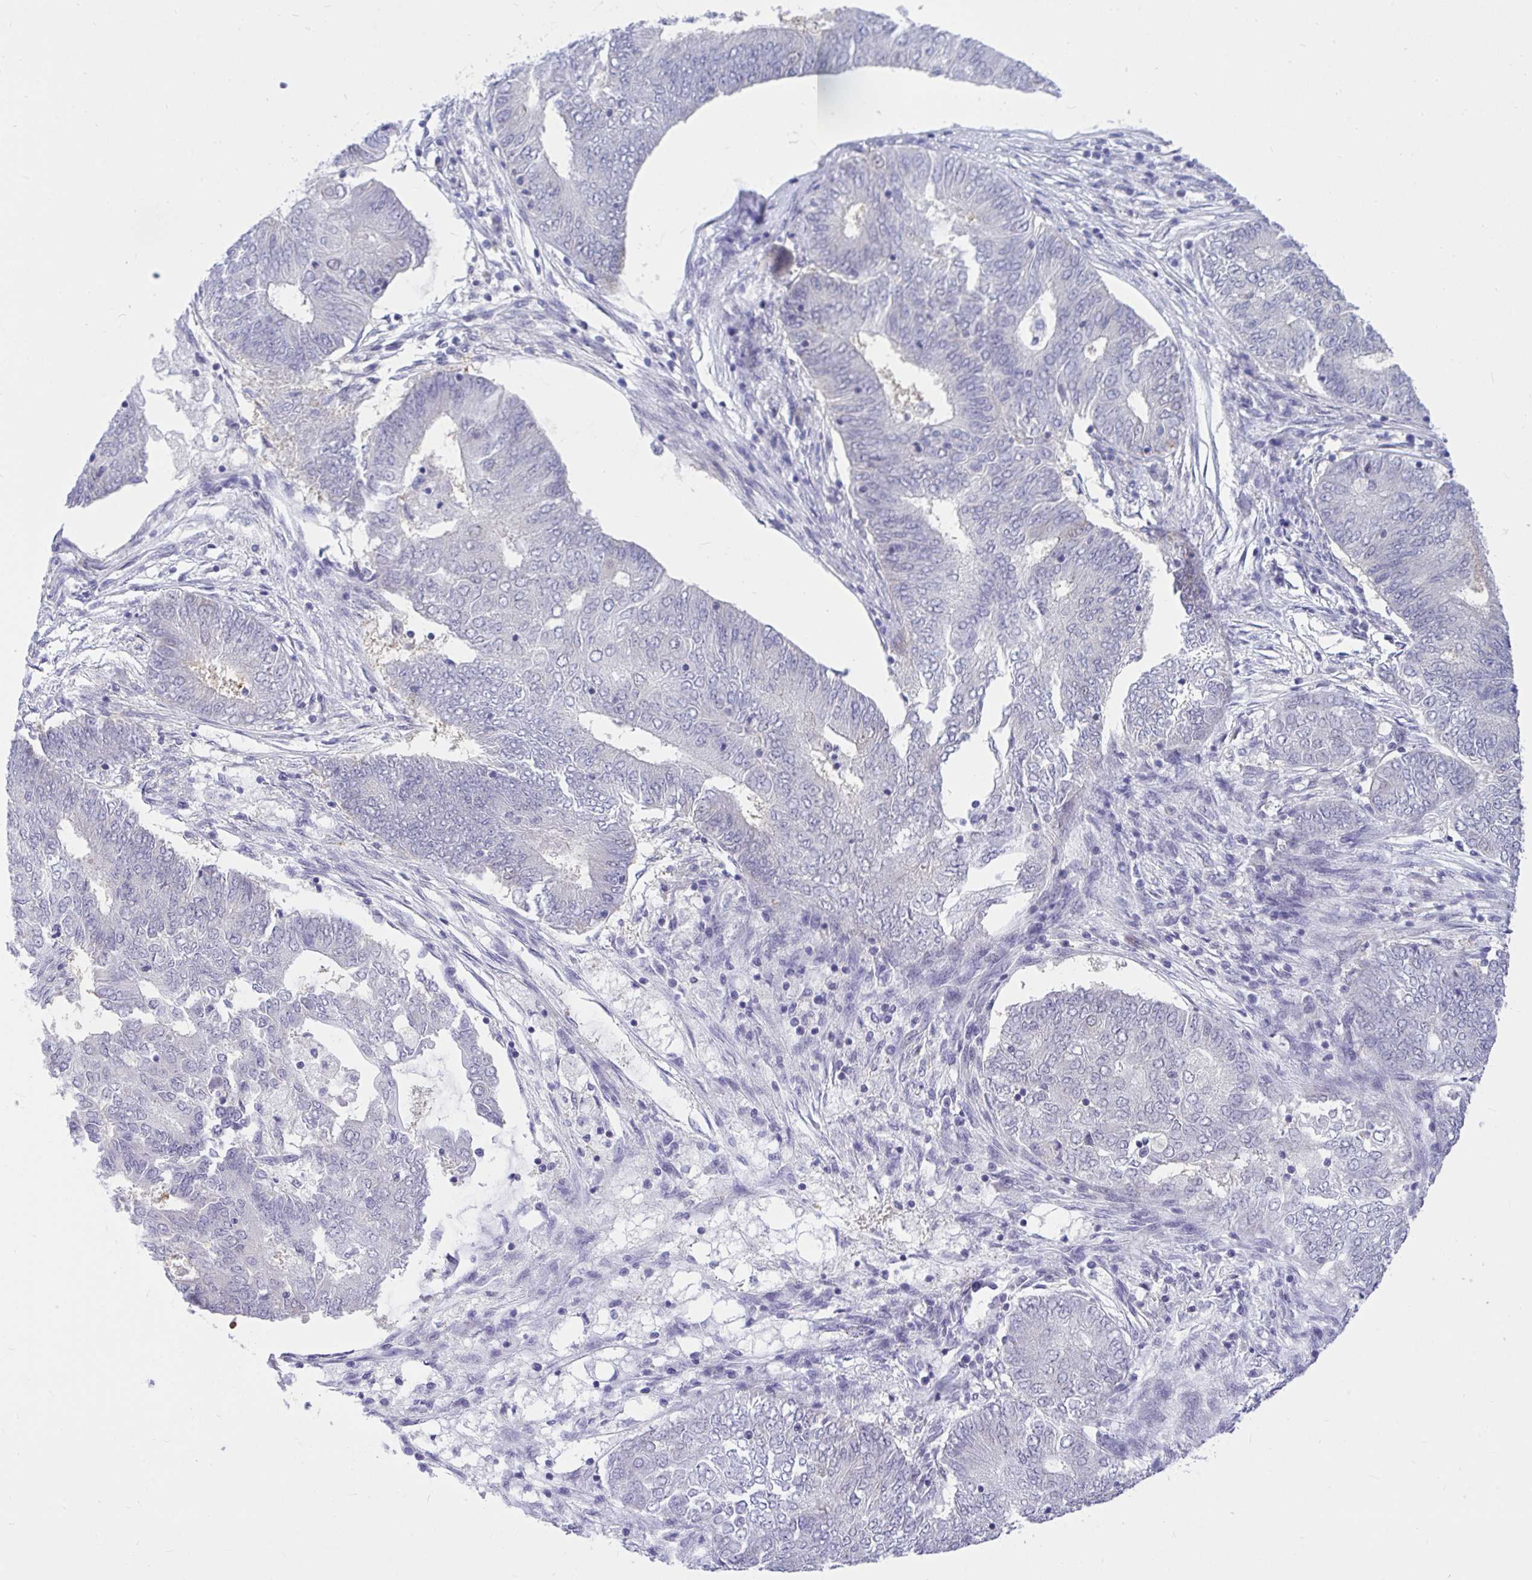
{"staining": {"intensity": "negative", "quantity": "none", "location": "none"}, "tissue": "endometrial cancer", "cell_type": "Tumor cells", "image_type": "cancer", "snomed": [{"axis": "morphology", "description": "Adenocarcinoma, NOS"}, {"axis": "topography", "description": "Endometrium"}], "caption": "Histopathology image shows no protein staining in tumor cells of adenocarcinoma (endometrial) tissue.", "gene": "THOP1", "patient": {"sex": "female", "age": 62}}